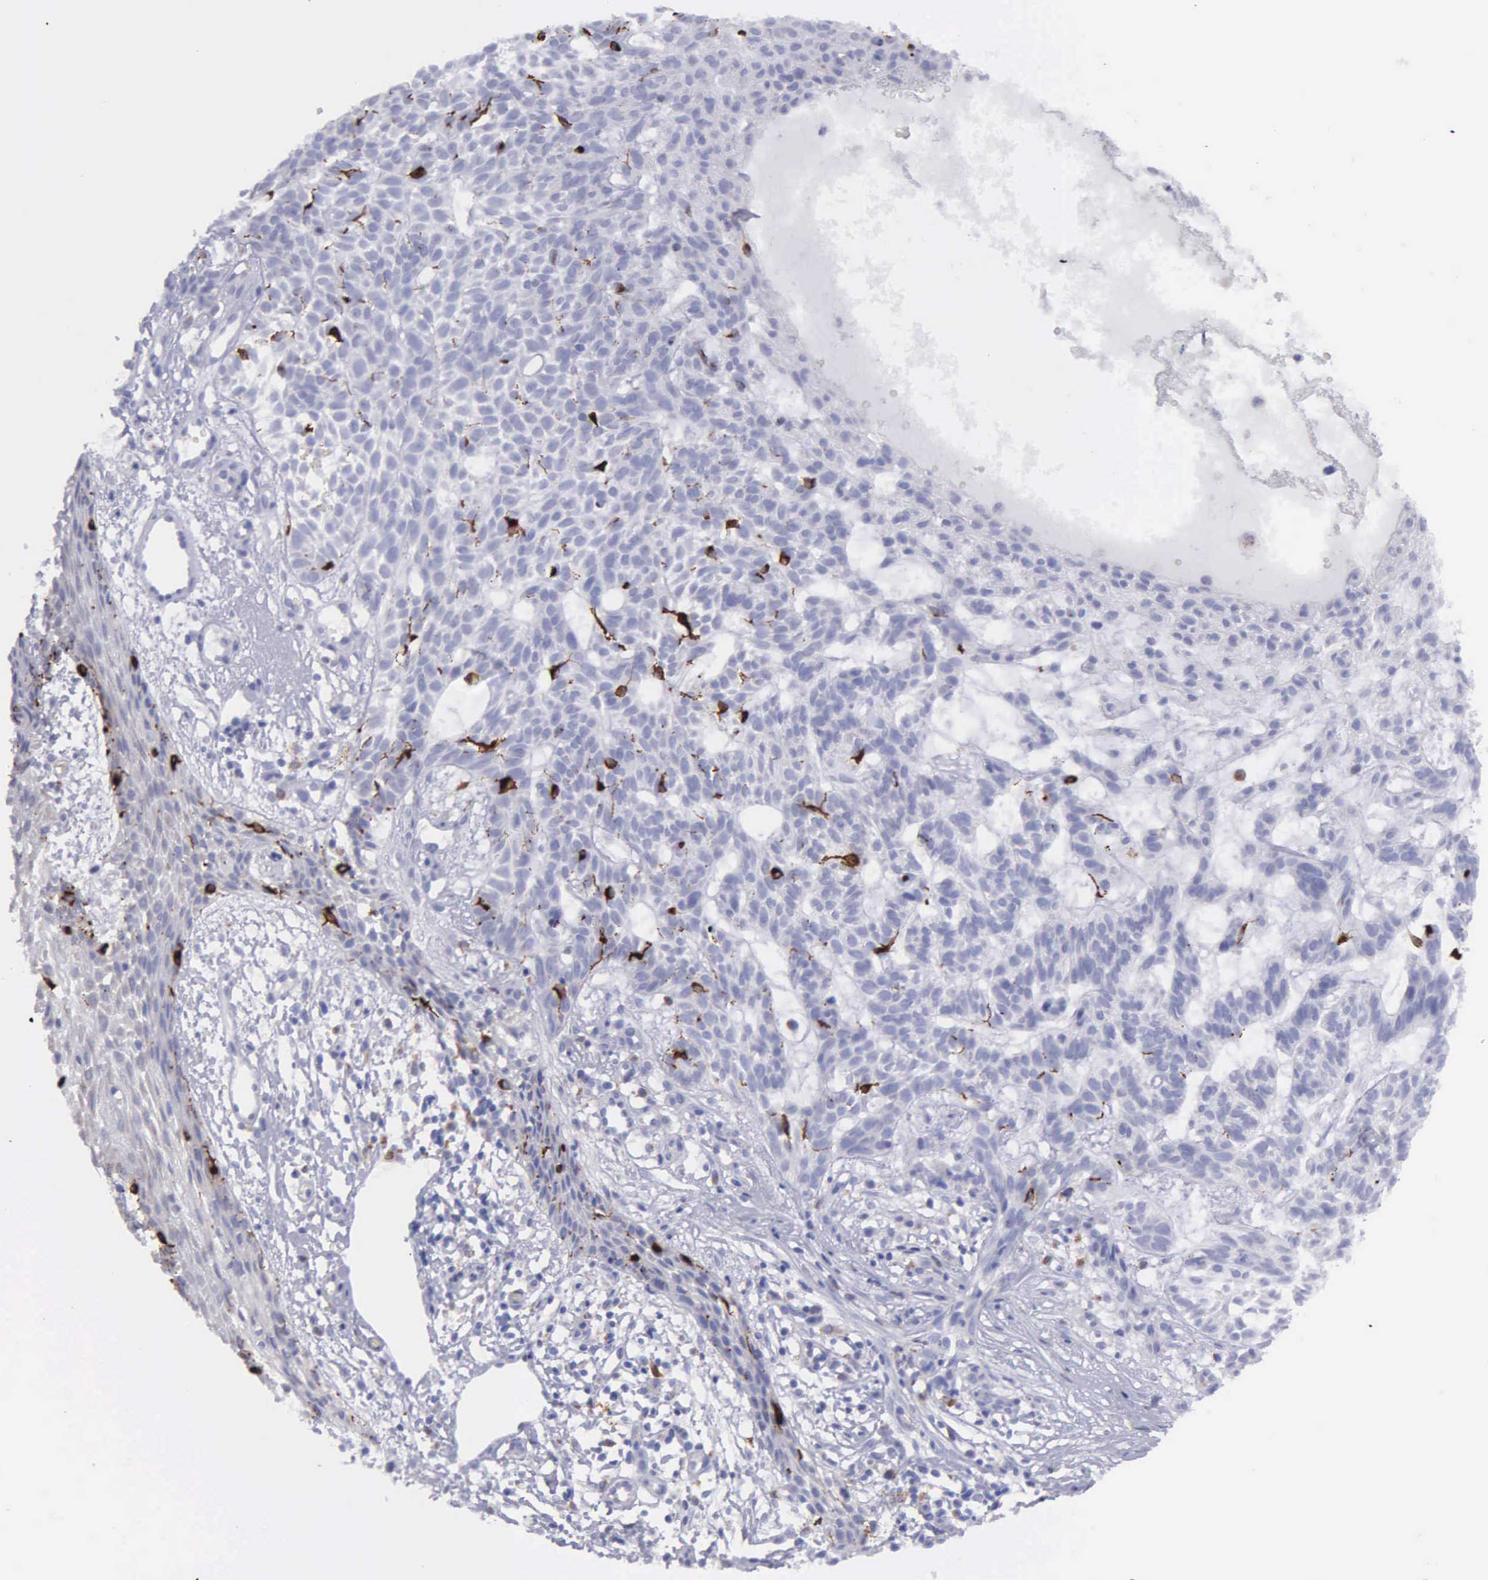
{"staining": {"intensity": "negative", "quantity": "none", "location": "none"}, "tissue": "skin cancer", "cell_type": "Tumor cells", "image_type": "cancer", "snomed": [{"axis": "morphology", "description": "Basal cell carcinoma"}, {"axis": "topography", "description": "Skin"}], "caption": "This photomicrograph is of basal cell carcinoma (skin) stained with immunohistochemistry to label a protein in brown with the nuclei are counter-stained blue. There is no staining in tumor cells.", "gene": "TYRP1", "patient": {"sex": "male", "age": 75}}